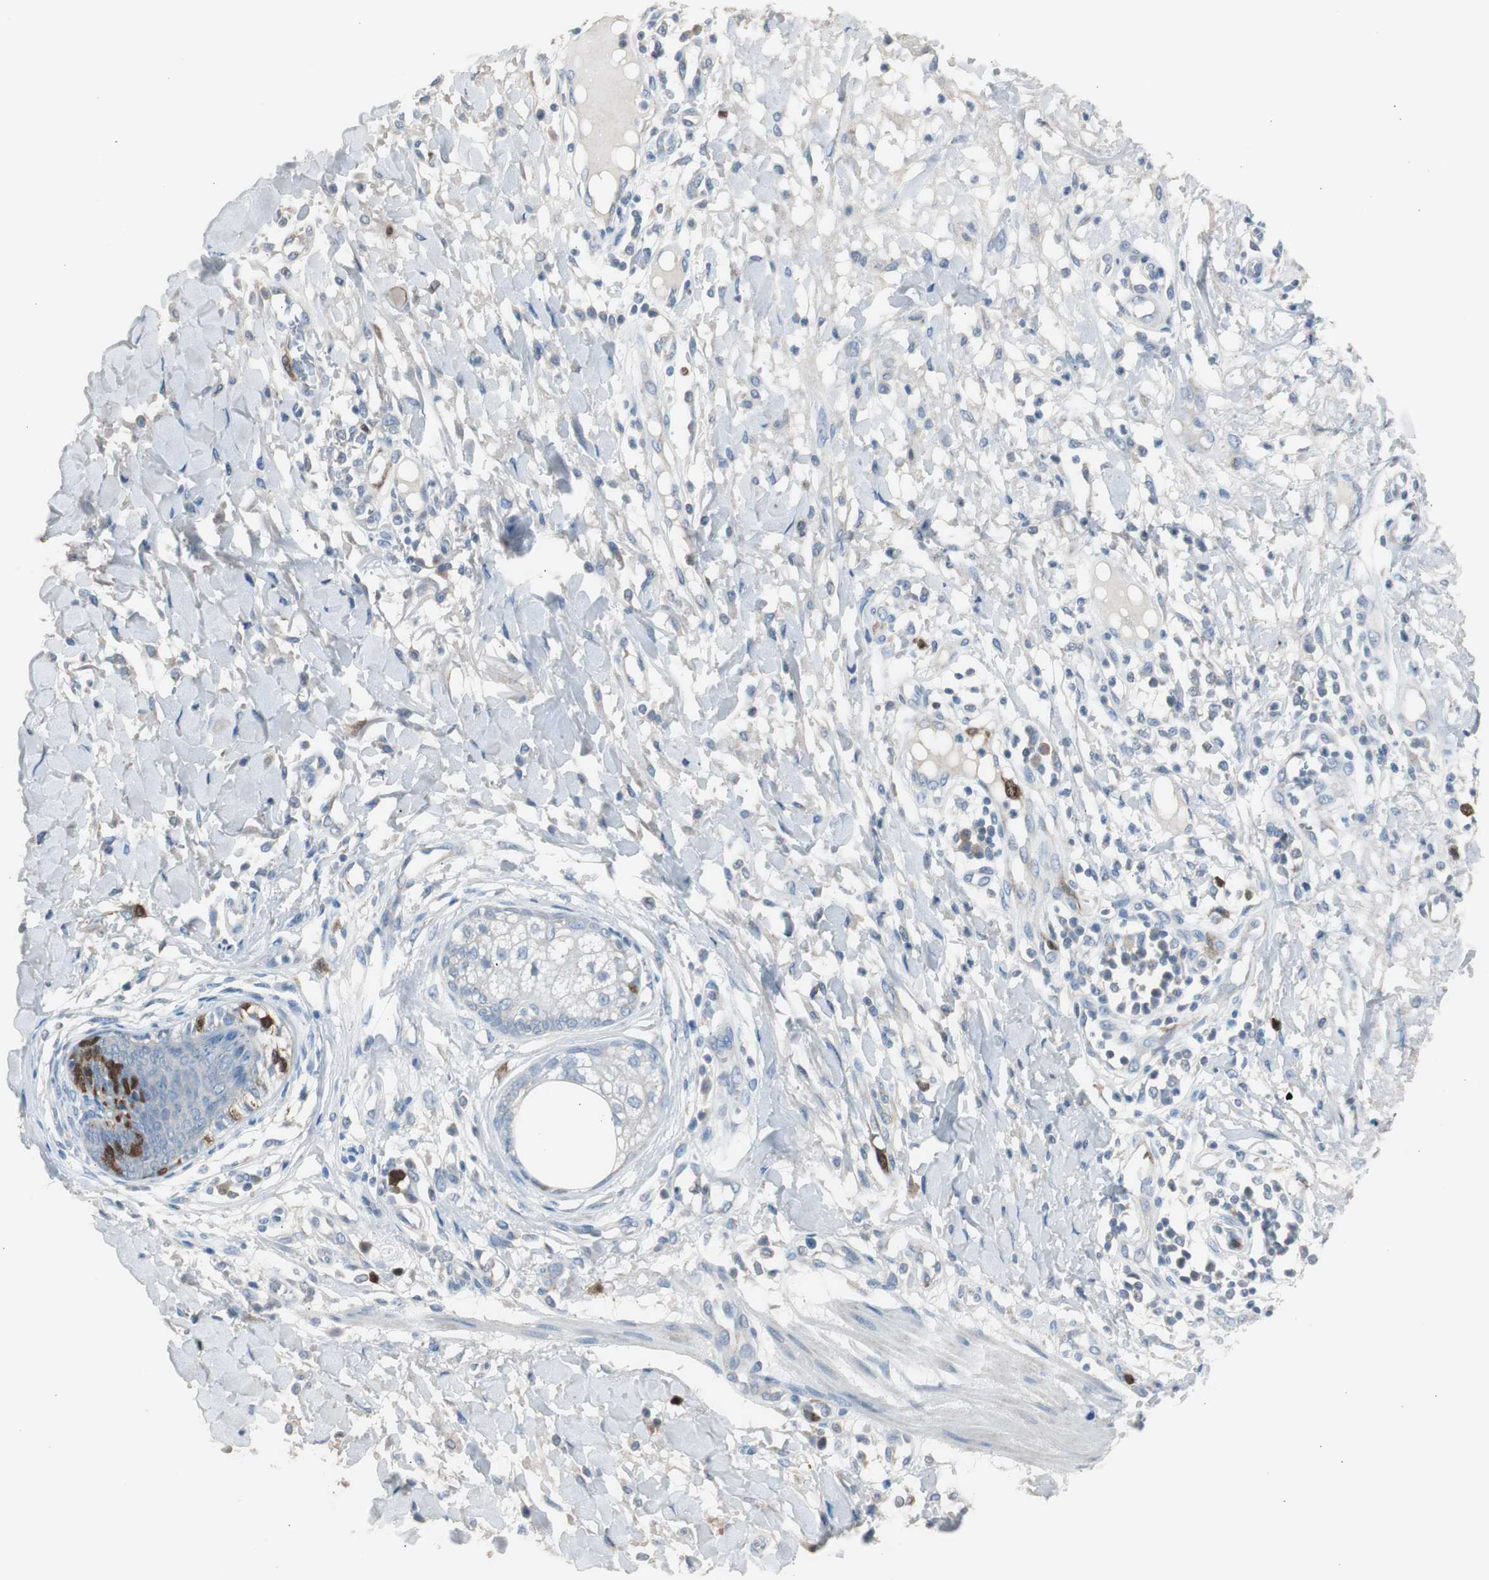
{"staining": {"intensity": "moderate", "quantity": "<25%", "location": "cytoplasmic/membranous"}, "tissue": "skin cancer", "cell_type": "Tumor cells", "image_type": "cancer", "snomed": [{"axis": "morphology", "description": "Squamous cell carcinoma, NOS"}, {"axis": "topography", "description": "Skin"}], "caption": "This is a histology image of immunohistochemistry (IHC) staining of skin squamous cell carcinoma, which shows moderate positivity in the cytoplasmic/membranous of tumor cells.", "gene": "TK1", "patient": {"sex": "female", "age": 78}}